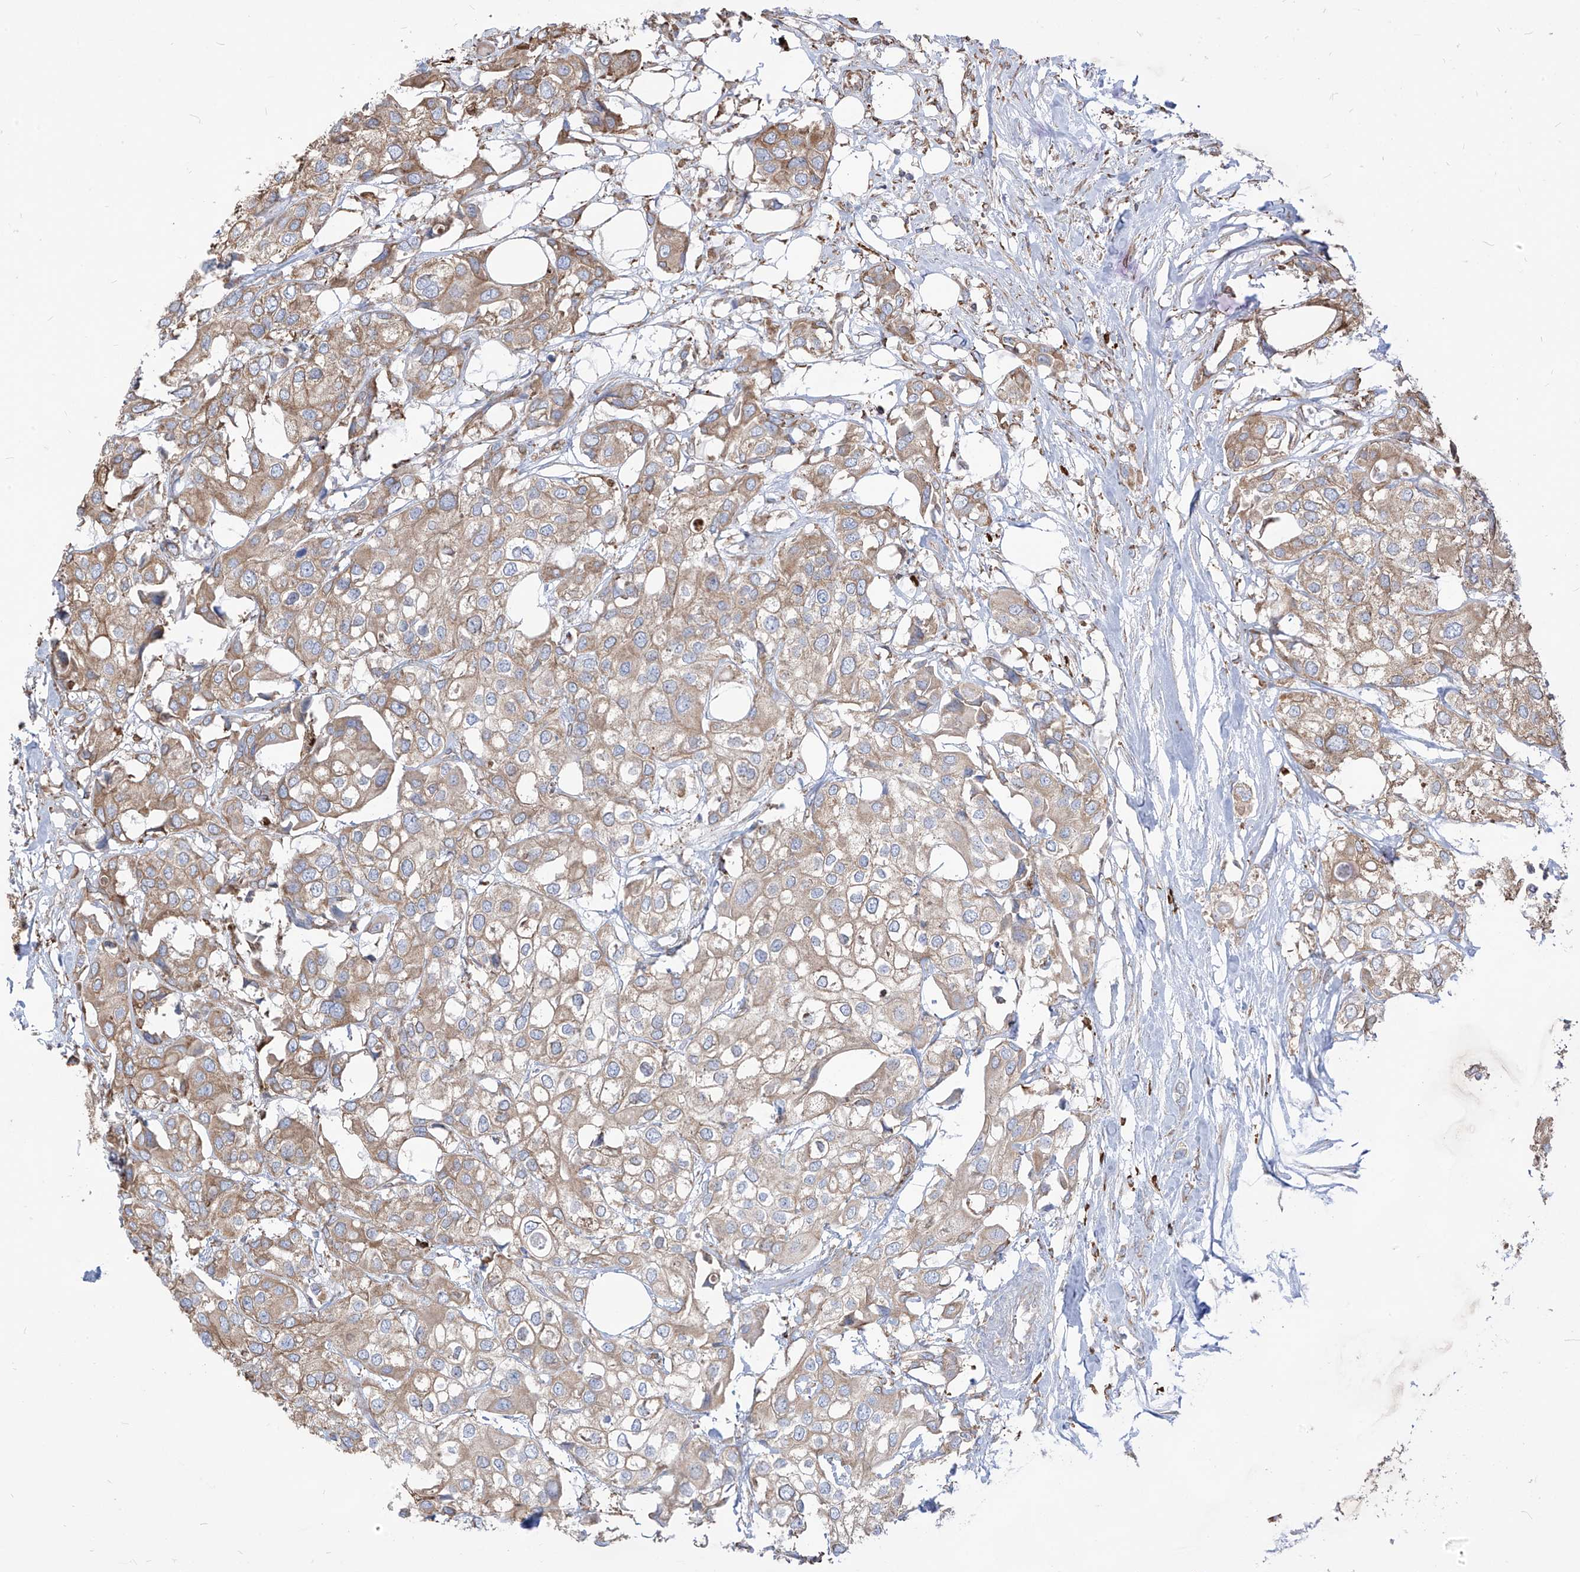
{"staining": {"intensity": "moderate", "quantity": ">75%", "location": "cytoplasmic/membranous"}, "tissue": "urothelial cancer", "cell_type": "Tumor cells", "image_type": "cancer", "snomed": [{"axis": "morphology", "description": "Urothelial carcinoma, High grade"}, {"axis": "topography", "description": "Urinary bladder"}], "caption": "Urothelial cancer stained with a brown dye shows moderate cytoplasmic/membranous positive expression in approximately >75% of tumor cells.", "gene": "PDIA6", "patient": {"sex": "male", "age": 64}}